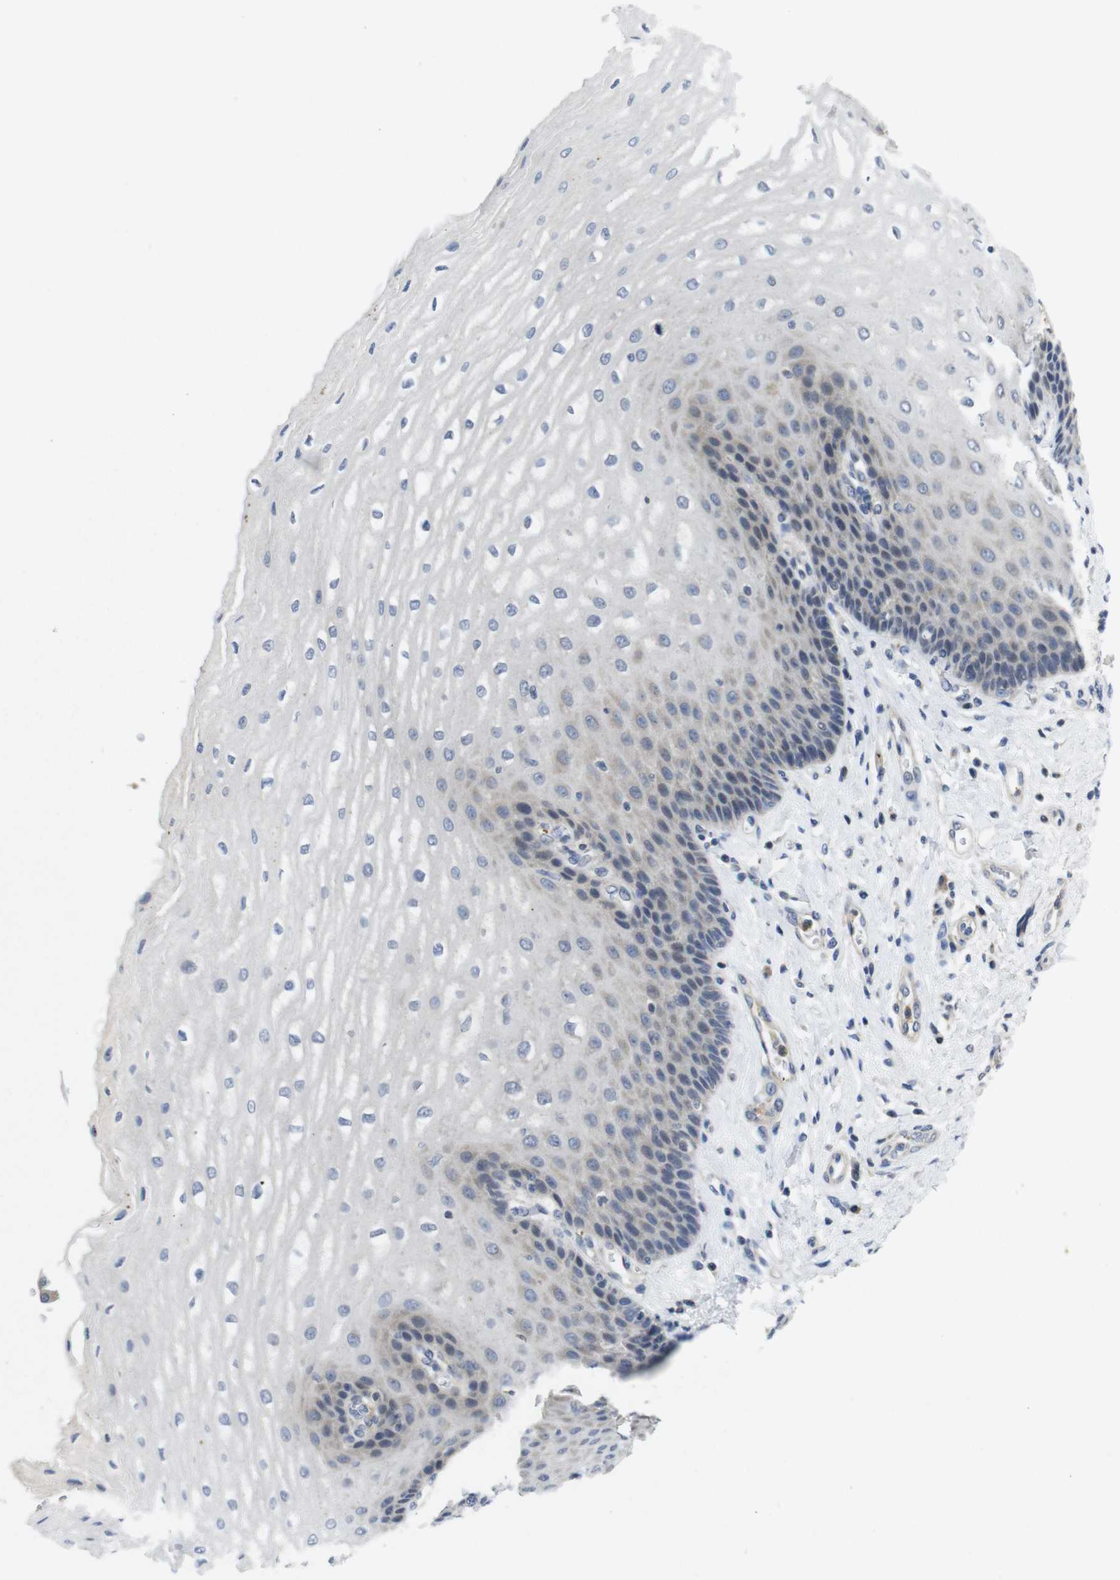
{"staining": {"intensity": "negative", "quantity": "none", "location": "none"}, "tissue": "esophagus", "cell_type": "Squamous epithelial cells", "image_type": "normal", "snomed": [{"axis": "morphology", "description": "Normal tissue, NOS"}, {"axis": "topography", "description": "Esophagus"}], "caption": "Photomicrograph shows no significant protein expression in squamous epithelial cells of unremarkable esophagus. Nuclei are stained in blue.", "gene": "FNTA", "patient": {"sex": "male", "age": 54}}